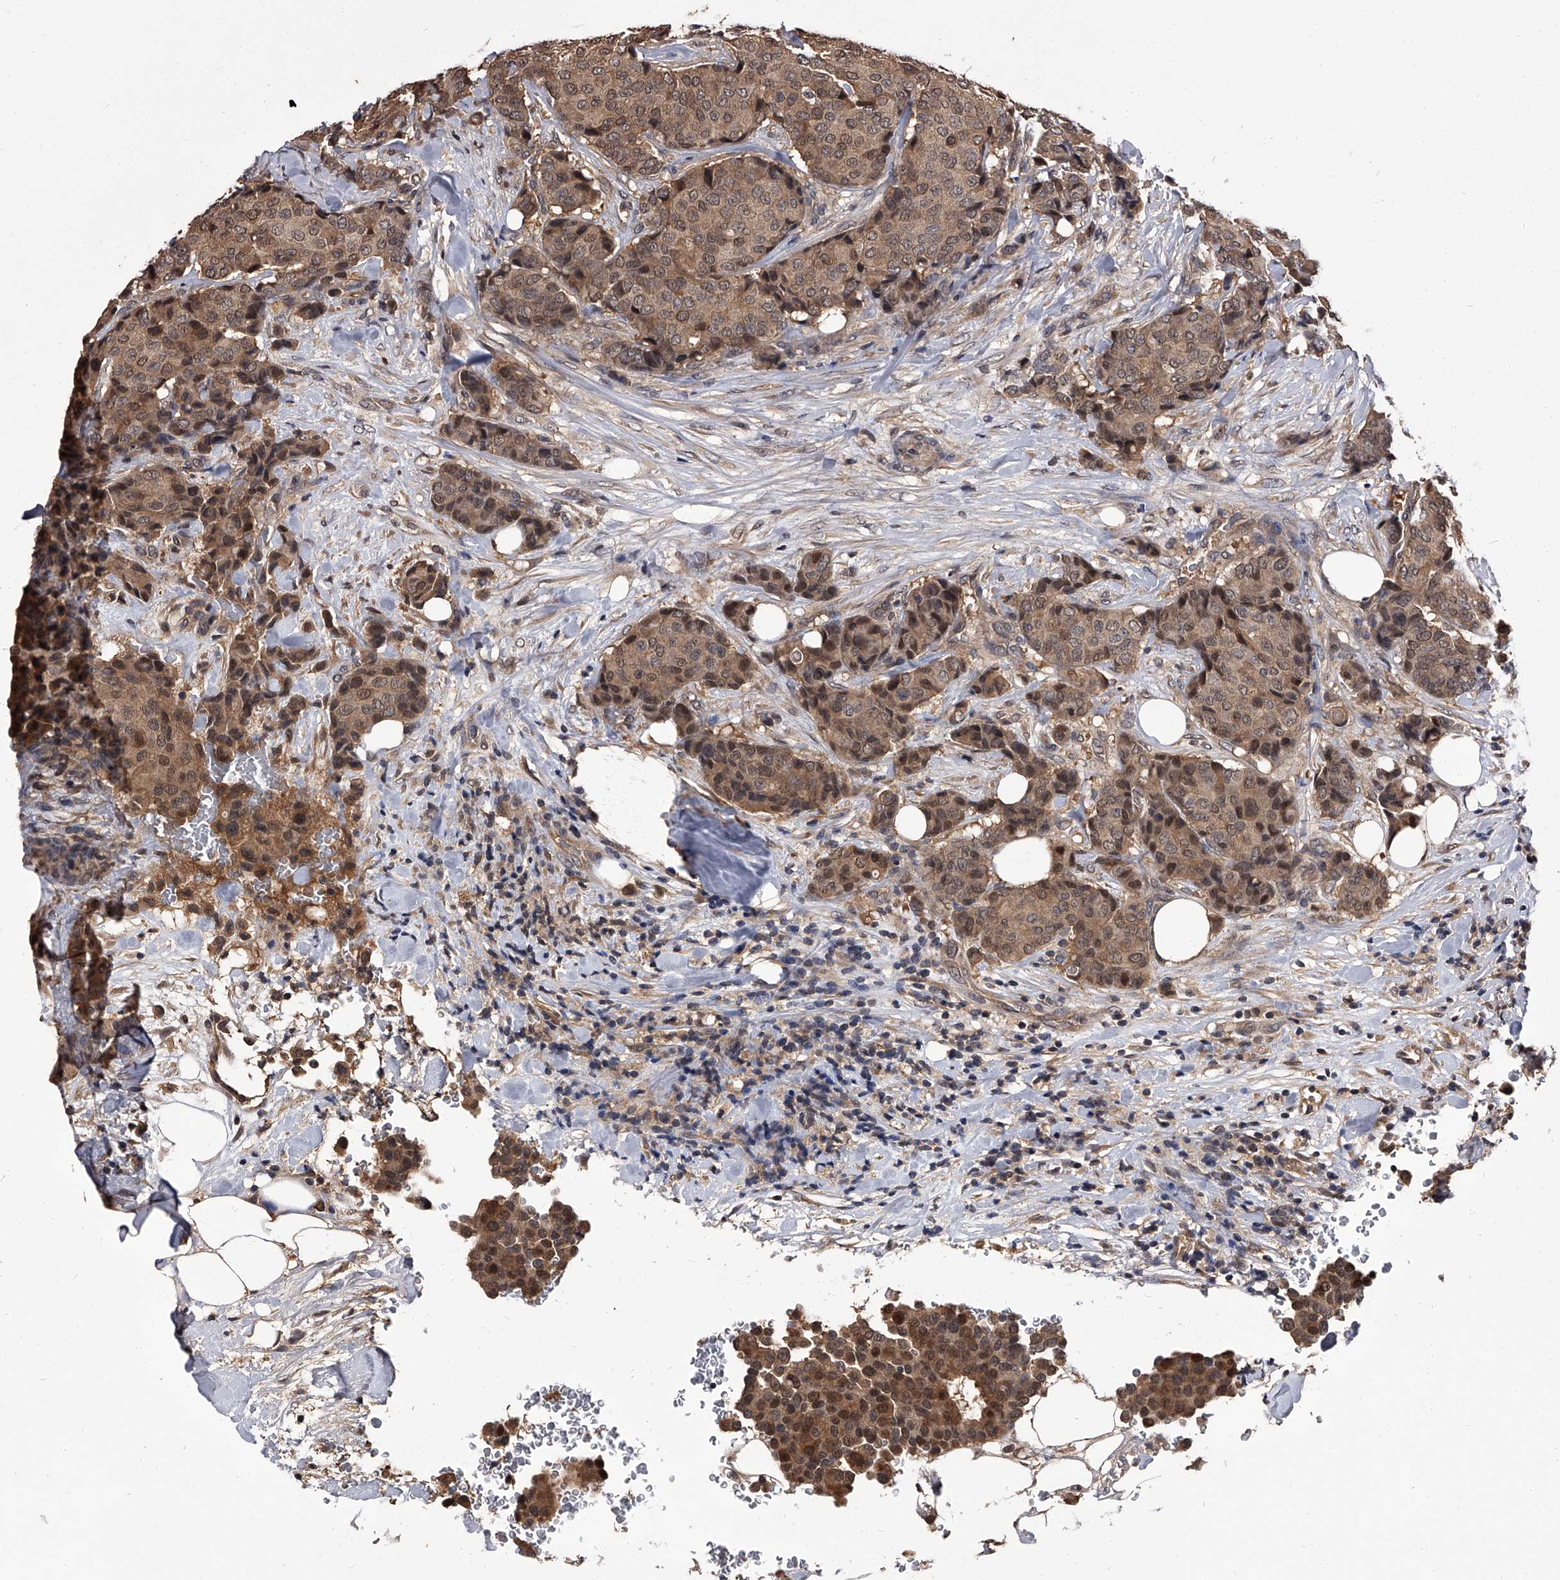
{"staining": {"intensity": "moderate", "quantity": ">75%", "location": "cytoplasmic/membranous,nuclear"}, "tissue": "breast cancer", "cell_type": "Tumor cells", "image_type": "cancer", "snomed": [{"axis": "morphology", "description": "Duct carcinoma"}, {"axis": "topography", "description": "Breast"}], "caption": "Brown immunohistochemical staining in human breast cancer demonstrates moderate cytoplasmic/membranous and nuclear positivity in about >75% of tumor cells.", "gene": "SLC18B1", "patient": {"sex": "female", "age": 75}}